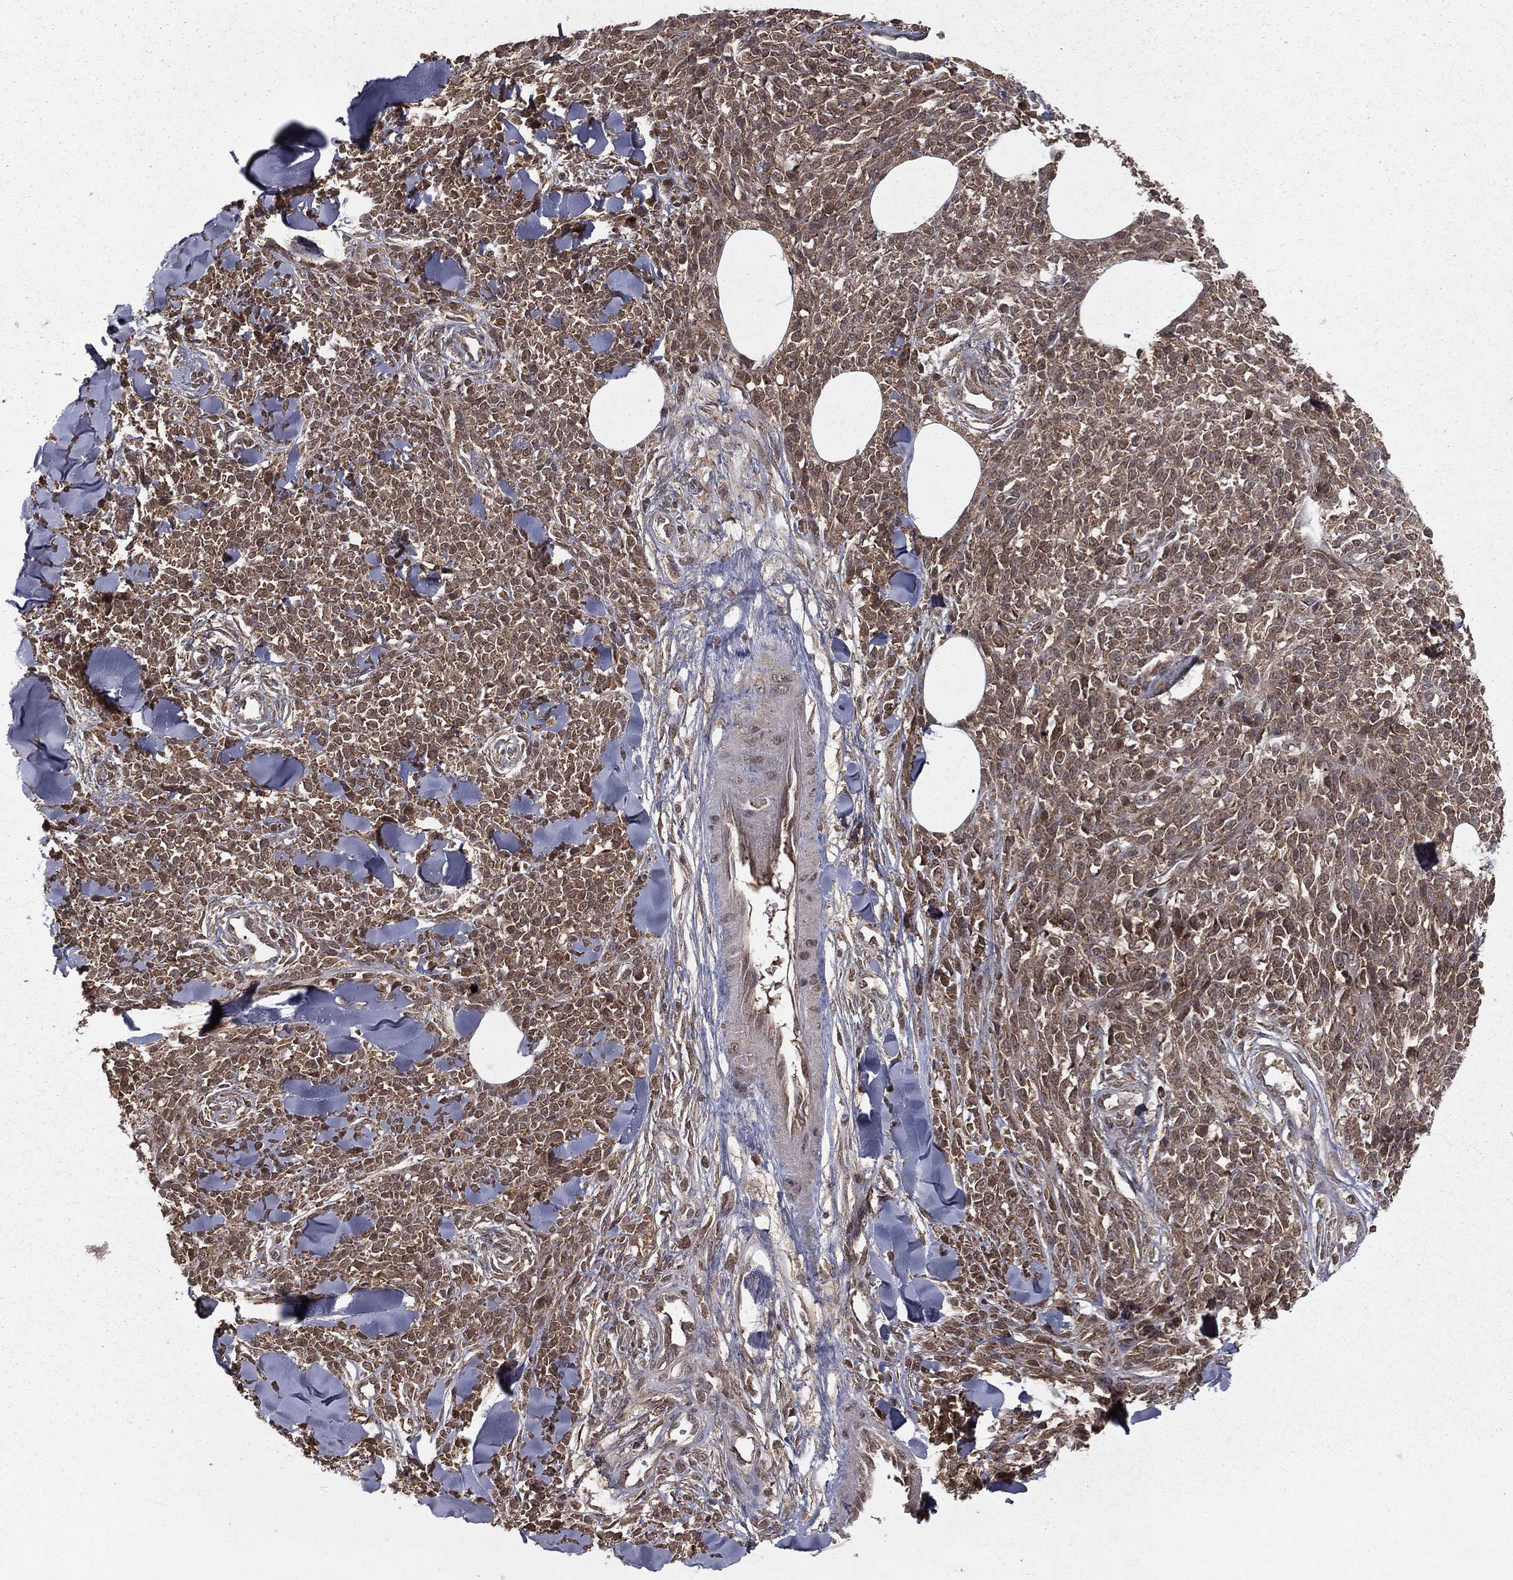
{"staining": {"intensity": "moderate", "quantity": ">75%", "location": "cytoplasmic/membranous"}, "tissue": "melanoma", "cell_type": "Tumor cells", "image_type": "cancer", "snomed": [{"axis": "morphology", "description": "Malignant melanoma, NOS"}, {"axis": "topography", "description": "Skin"}, {"axis": "topography", "description": "Skin of trunk"}], "caption": "Immunohistochemical staining of human melanoma exhibits moderate cytoplasmic/membranous protein expression in approximately >75% of tumor cells.", "gene": "ZDHHC15", "patient": {"sex": "male", "age": 74}}